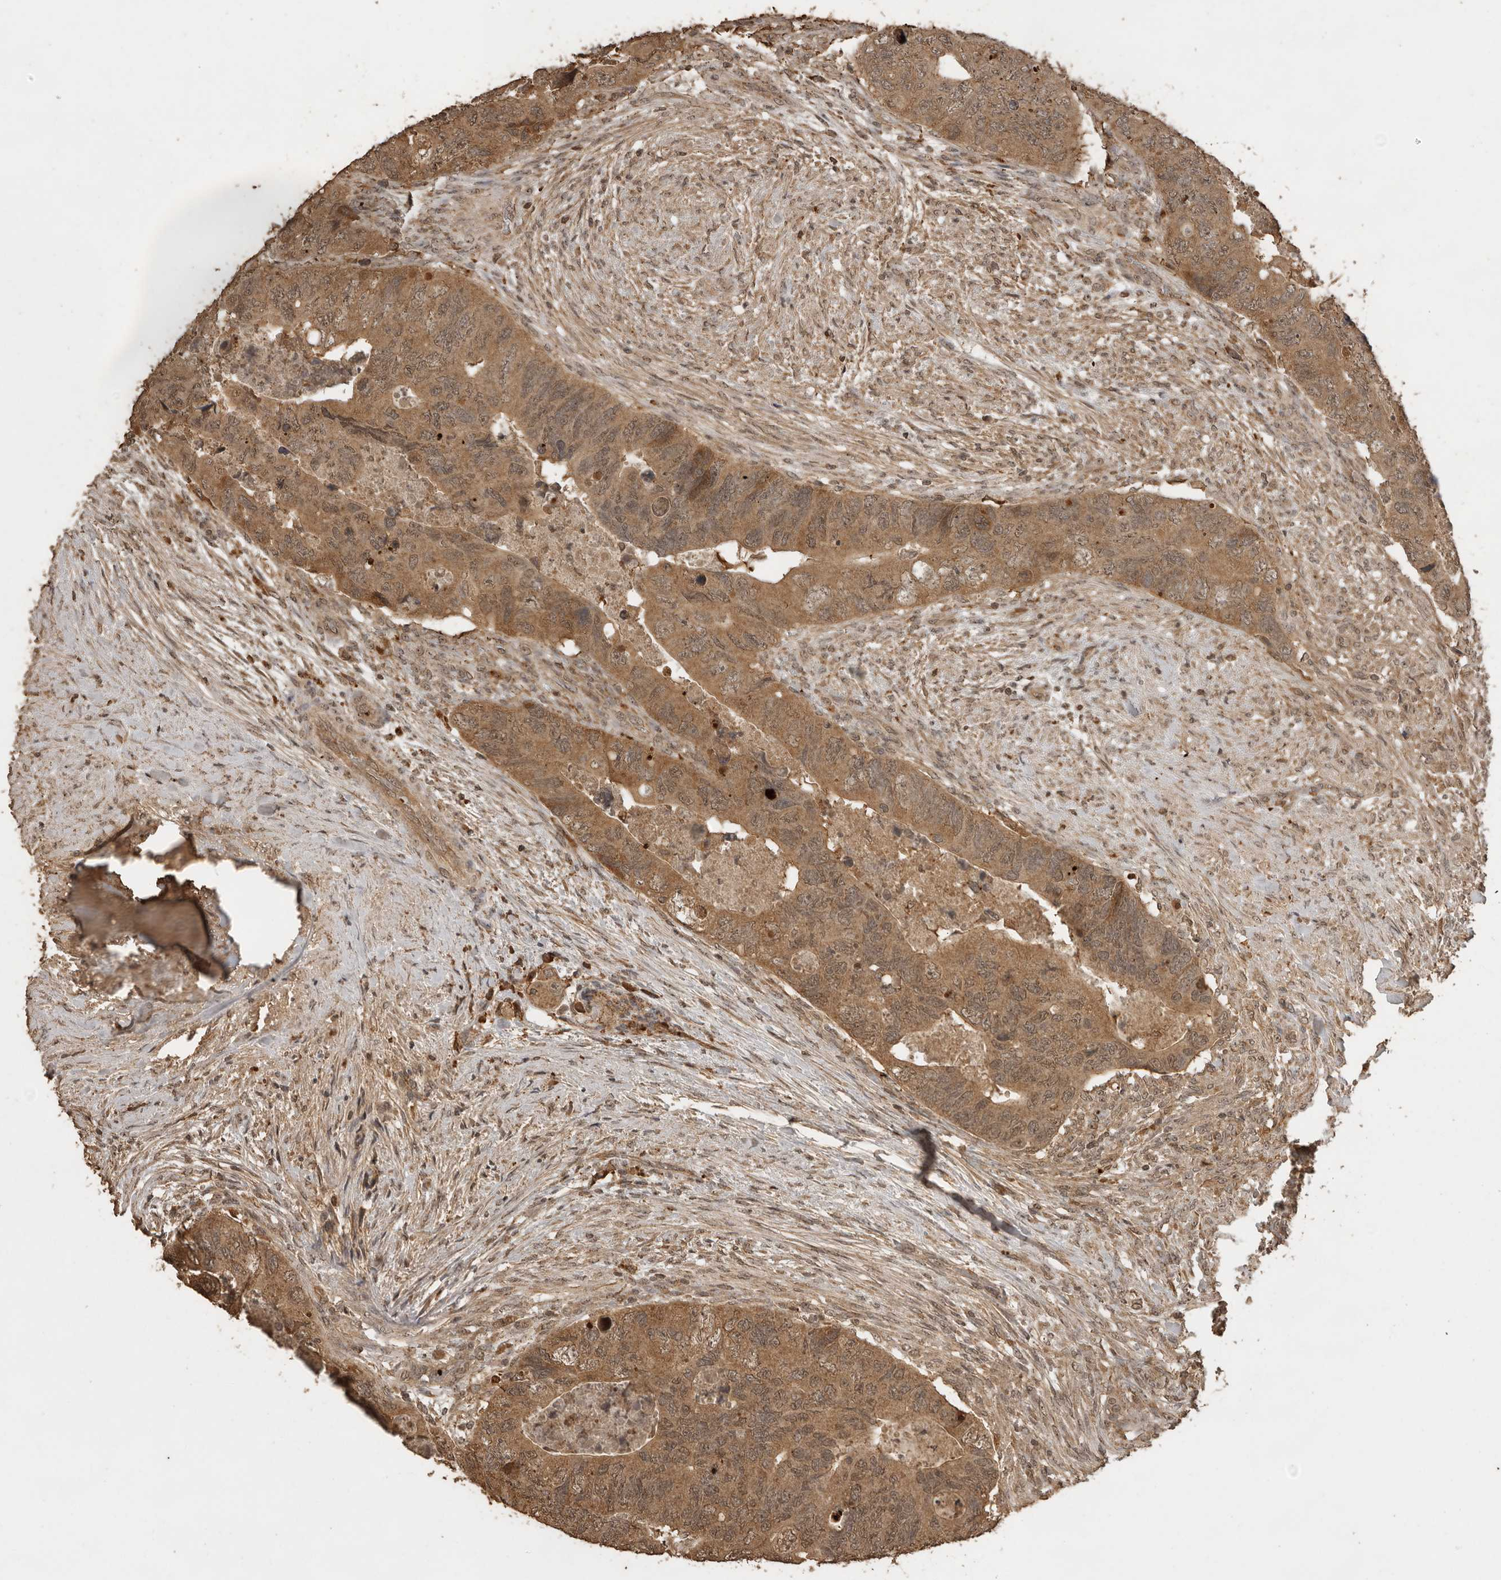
{"staining": {"intensity": "moderate", "quantity": ">75%", "location": "cytoplasmic/membranous"}, "tissue": "colorectal cancer", "cell_type": "Tumor cells", "image_type": "cancer", "snomed": [{"axis": "morphology", "description": "Adenocarcinoma, NOS"}, {"axis": "topography", "description": "Rectum"}], "caption": "IHC of human colorectal adenocarcinoma shows medium levels of moderate cytoplasmic/membranous positivity in about >75% of tumor cells.", "gene": "CTF1", "patient": {"sex": "male", "age": 63}}